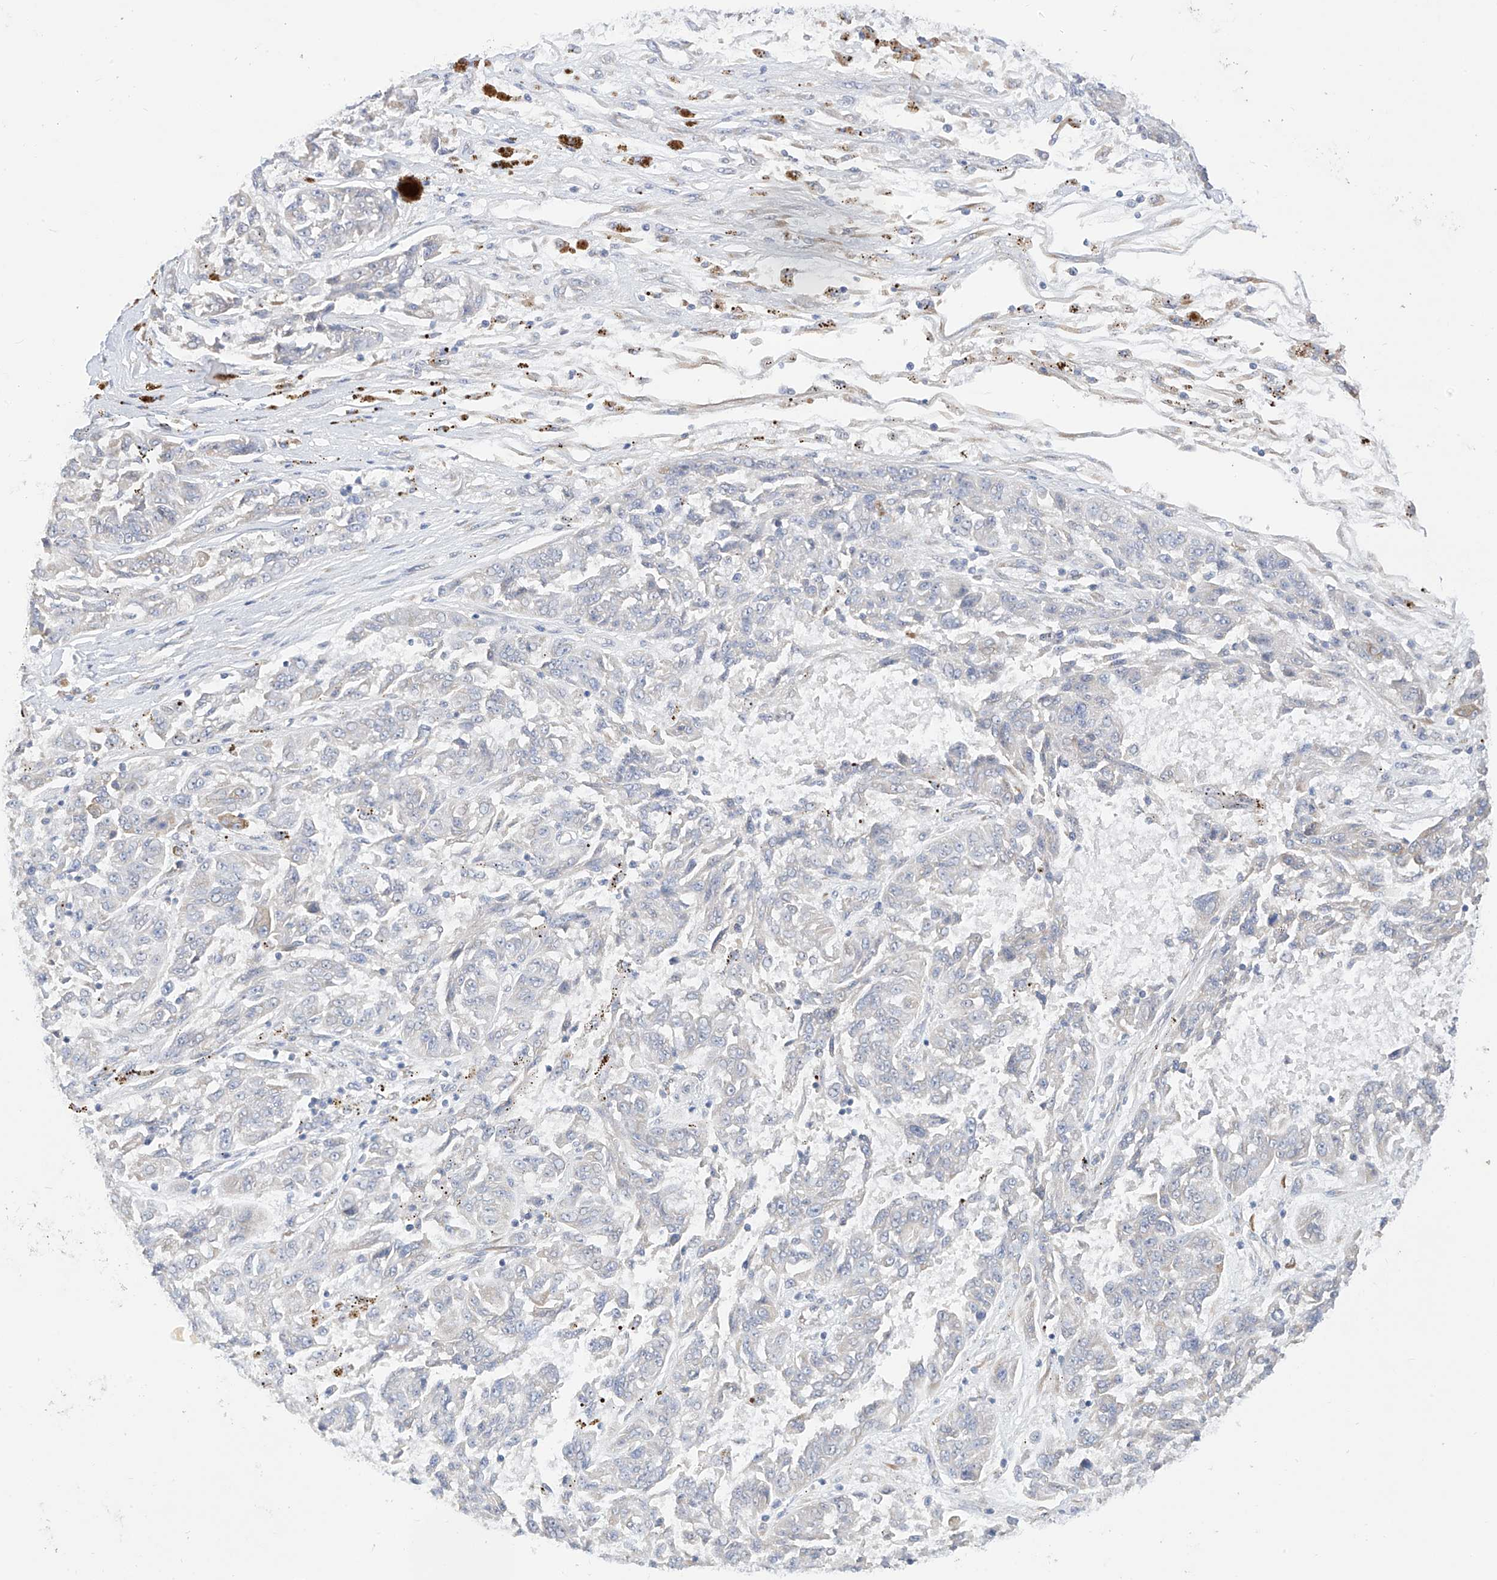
{"staining": {"intensity": "moderate", "quantity": "25%-75%", "location": "cytoplasmic/membranous"}, "tissue": "melanoma", "cell_type": "Tumor cells", "image_type": "cancer", "snomed": [{"axis": "morphology", "description": "Malignant melanoma, NOS"}, {"axis": "topography", "description": "Skin"}], "caption": "An immunohistochemistry (IHC) histopathology image of neoplastic tissue is shown. Protein staining in brown shows moderate cytoplasmic/membranous positivity in melanoma within tumor cells. The staining was performed using DAB, with brown indicating positive protein expression. Nuclei are stained blue with hematoxylin.", "gene": "RASA2", "patient": {"sex": "male", "age": 53}}